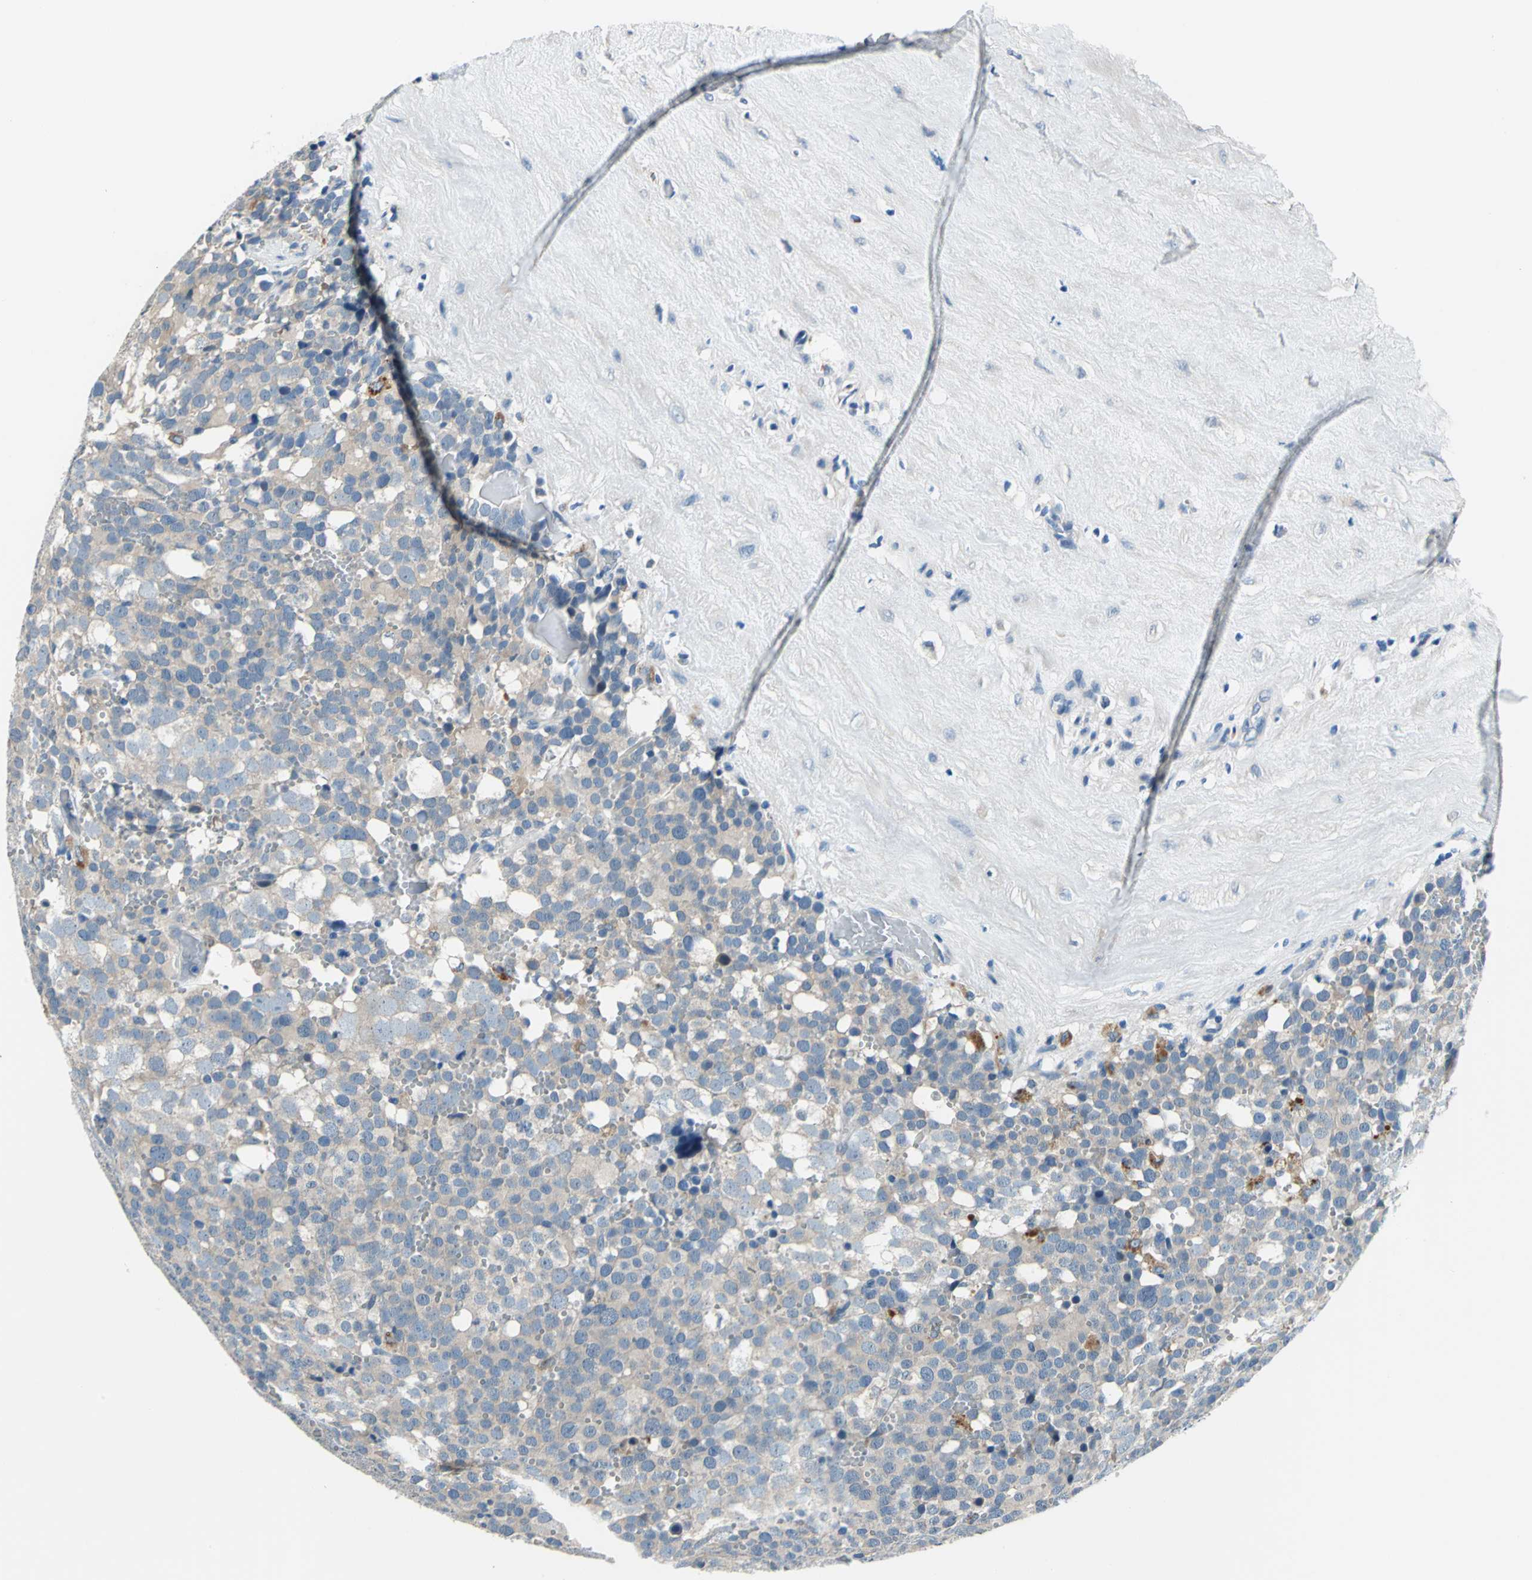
{"staining": {"intensity": "weak", "quantity": "25%-75%", "location": "cytoplasmic/membranous"}, "tissue": "testis cancer", "cell_type": "Tumor cells", "image_type": "cancer", "snomed": [{"axis": "morphology", "description": "Seminoma, NOS"}, {"axis": "topography", "description": "Testis"}], "caption": "Approximately 25%-75% of tumor cells in testis cancer demonstrate weak cytoplasmic/membranous protein positivity as visualized by brown immunohistochemical staining.", "gene": "RASD2", "patient": {"sex": "male", "age": 71}}